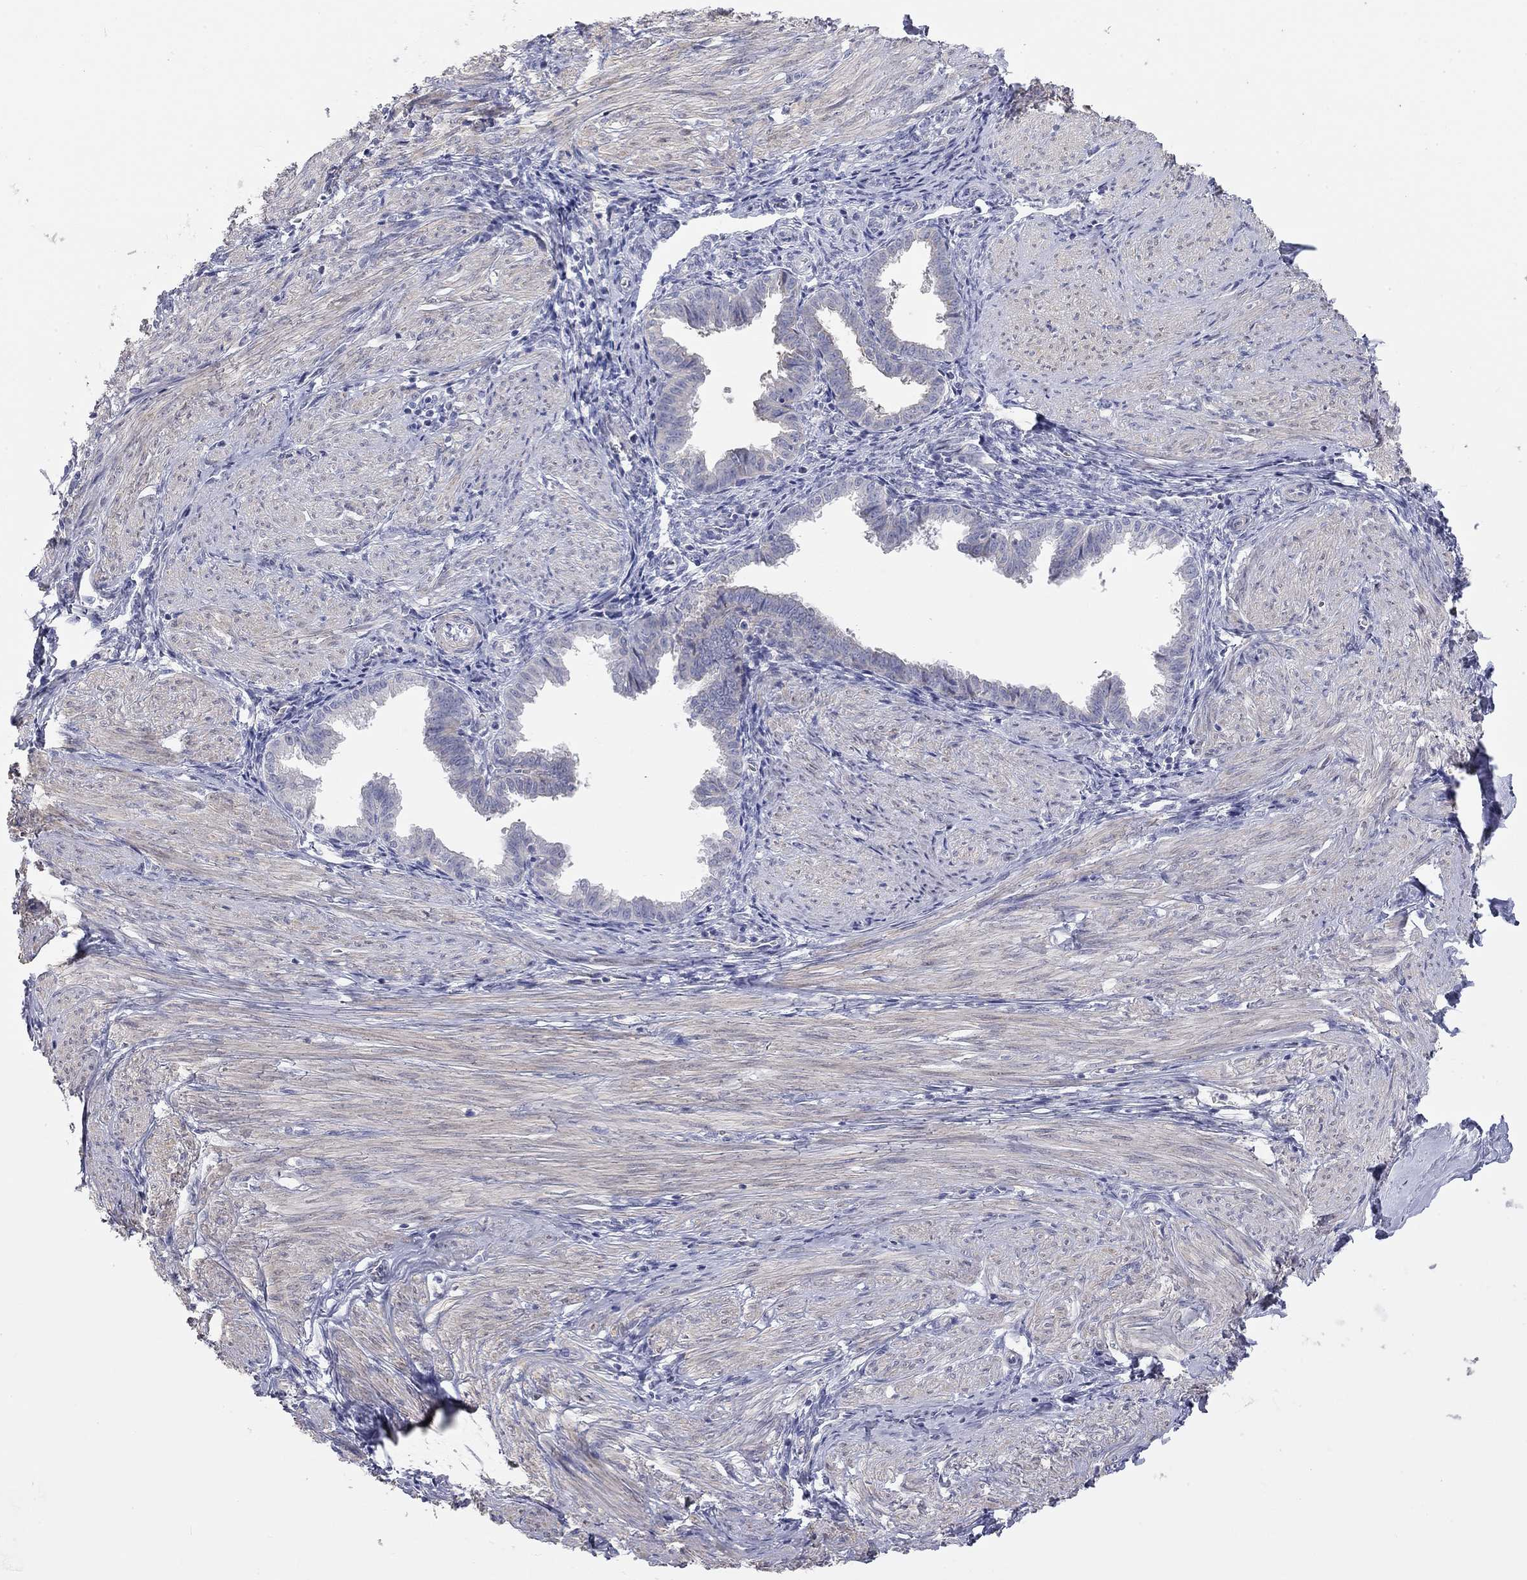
{"staining": {"intensity": "negative", "quantity": "none", "location": "none"}, "tissue": "endometrium", "cell_type": "Cells in endometrial stroma", "image_type": "normal", "snomed": [{"axis": "morphology", "description": "Normal tissue, NOS"}, {"axis": "topography", "description": "Endometrium"}], "caption": "This is an immunohistochemistry (IHC) histopathology image of unremarkable human endometrium. There is no positivity in cells in endometrial stroma.", "gene": "PAPSS2", "patient": {"sex": "female", "age": 37}}